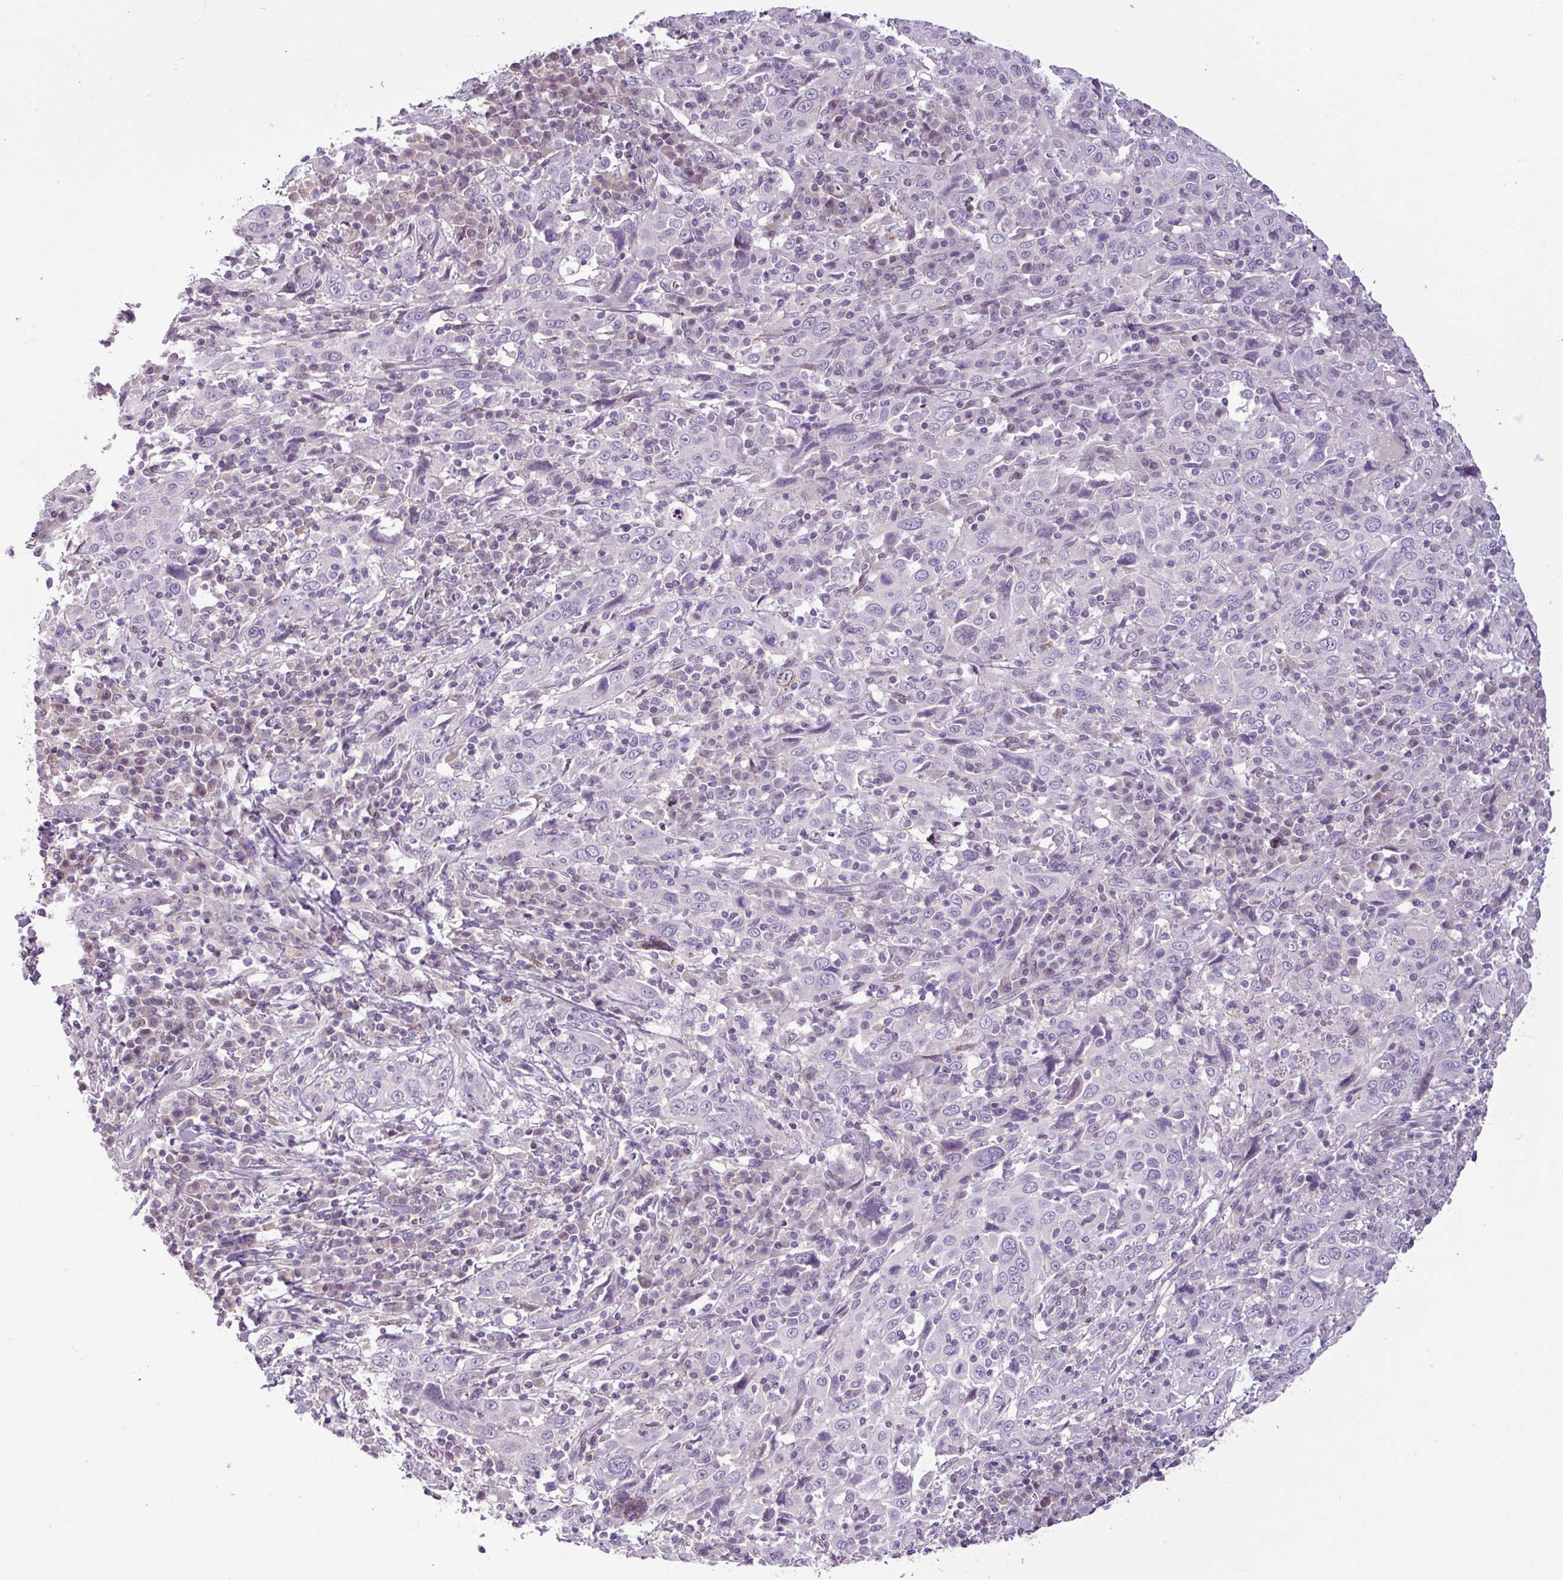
{"staining": {"intensity": "negative", "quantity": "none", "location": "none"}, "tissue": "cervical cancer", "cell_type": "Tumor cells", "image_type": "cancer", "snomed": [{"axis": "morphology", "description": "Squamous cell carcinoma, NOS"}, {"axis": "topography", "description": "Cervix"}], "caption": "An image of squamous cell carcinoma (cervical) stained for a protein demonstrates no brown staining in tumor cells.", "gene": "PNMA6A", "patient": {"sex": "female", "age": 46}}